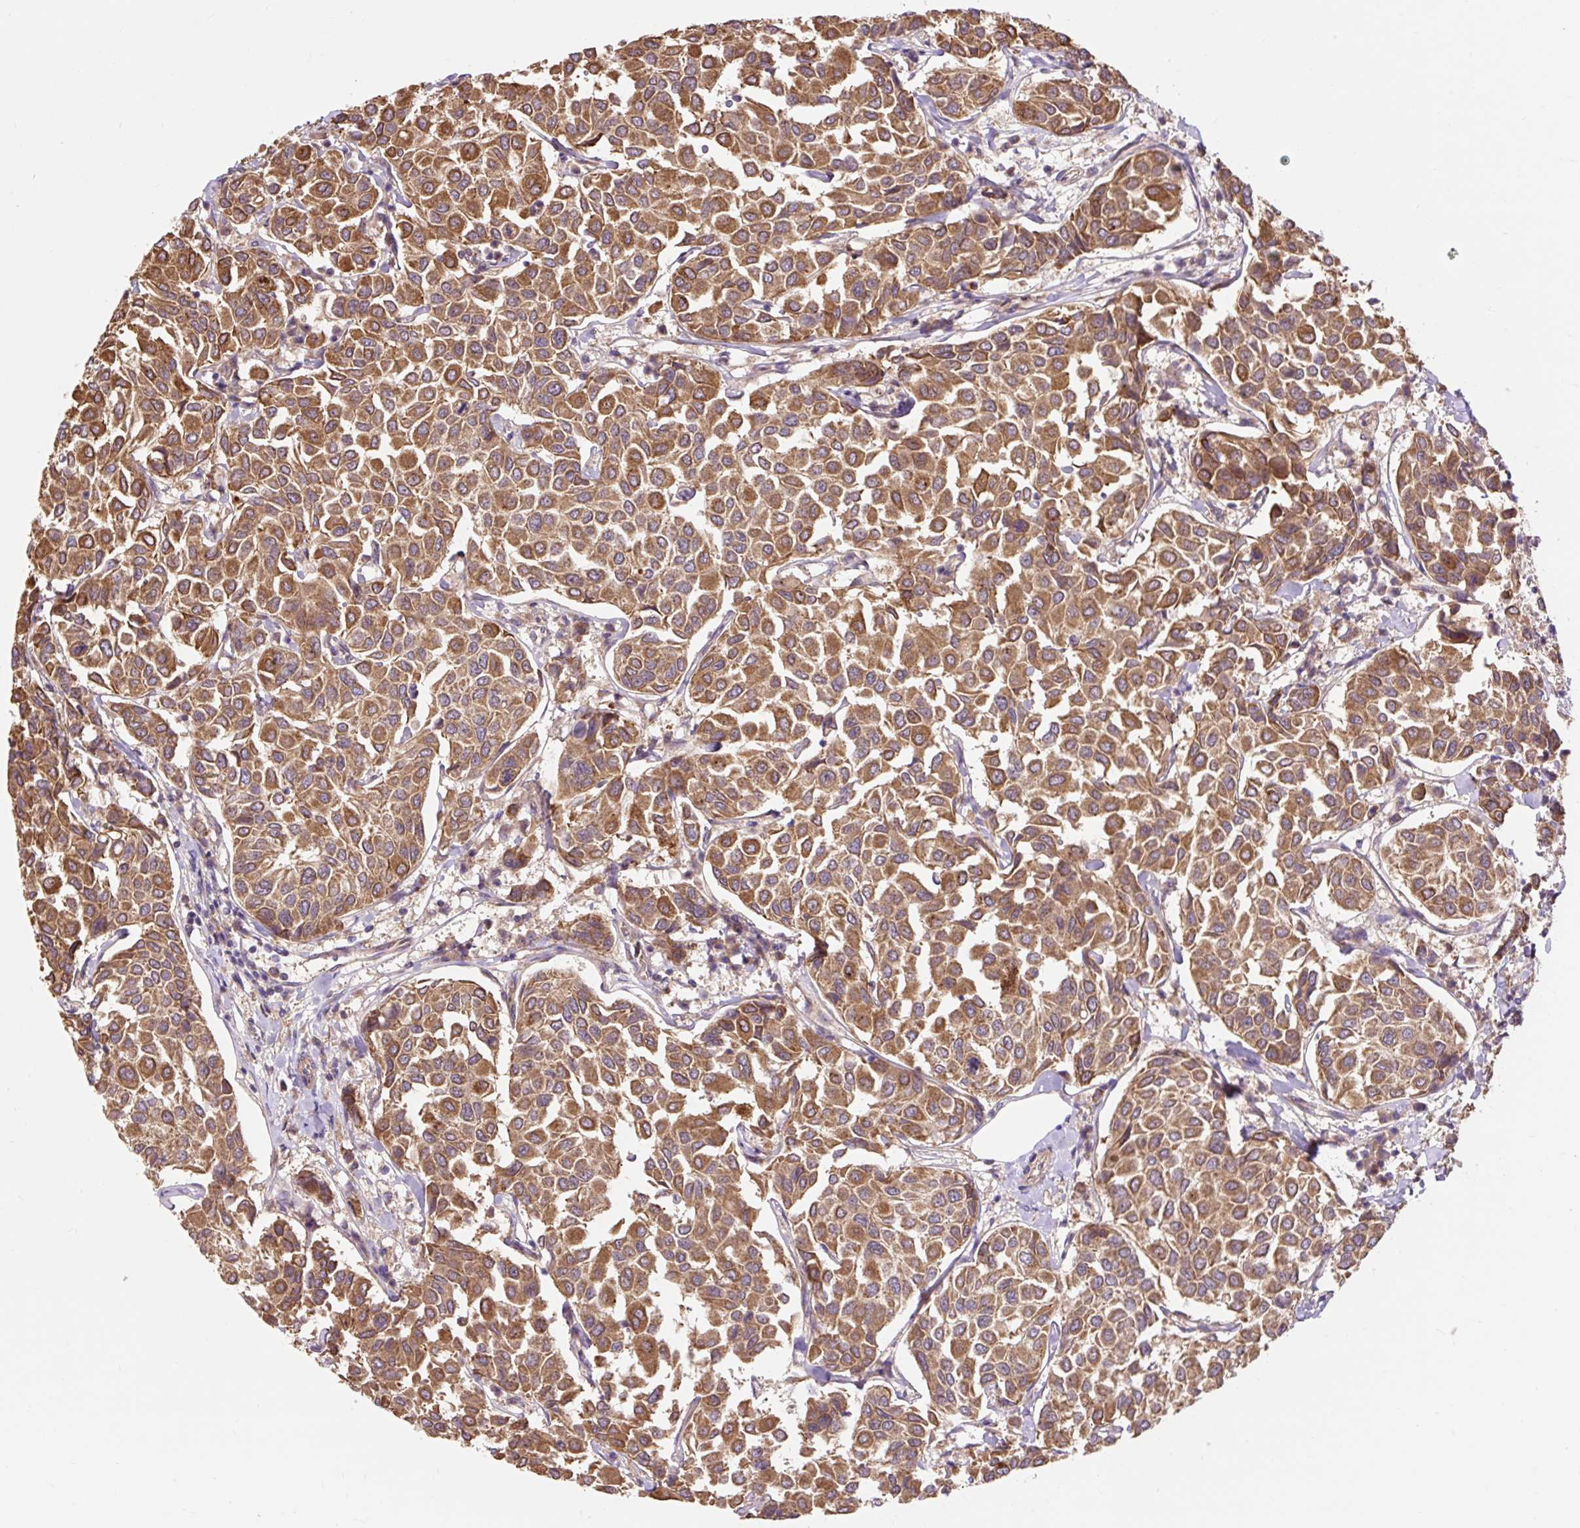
{"staining": {"intensity": "moderate", "quantity": ">75%", "location": "cytoplasmic/membranous"}, "tissue": "breast cancer", "cell_type": "Tumor cells", "image_type": "cancer", "snomed": [{"axis": "morphology", "description": "Duct carcinoma"}, {"axis": "topography", "description": "Breast"}], "caption": "A histopathology image showing moderate cytoplasmic/membranous expression in approximately >75% of tumor cells in breast cancer (intraductal carcinoma), as visualized by brown immunohistochemical staining.", "gene": "TRIAP1", "patient": {"sex": "female", "age": 55}}